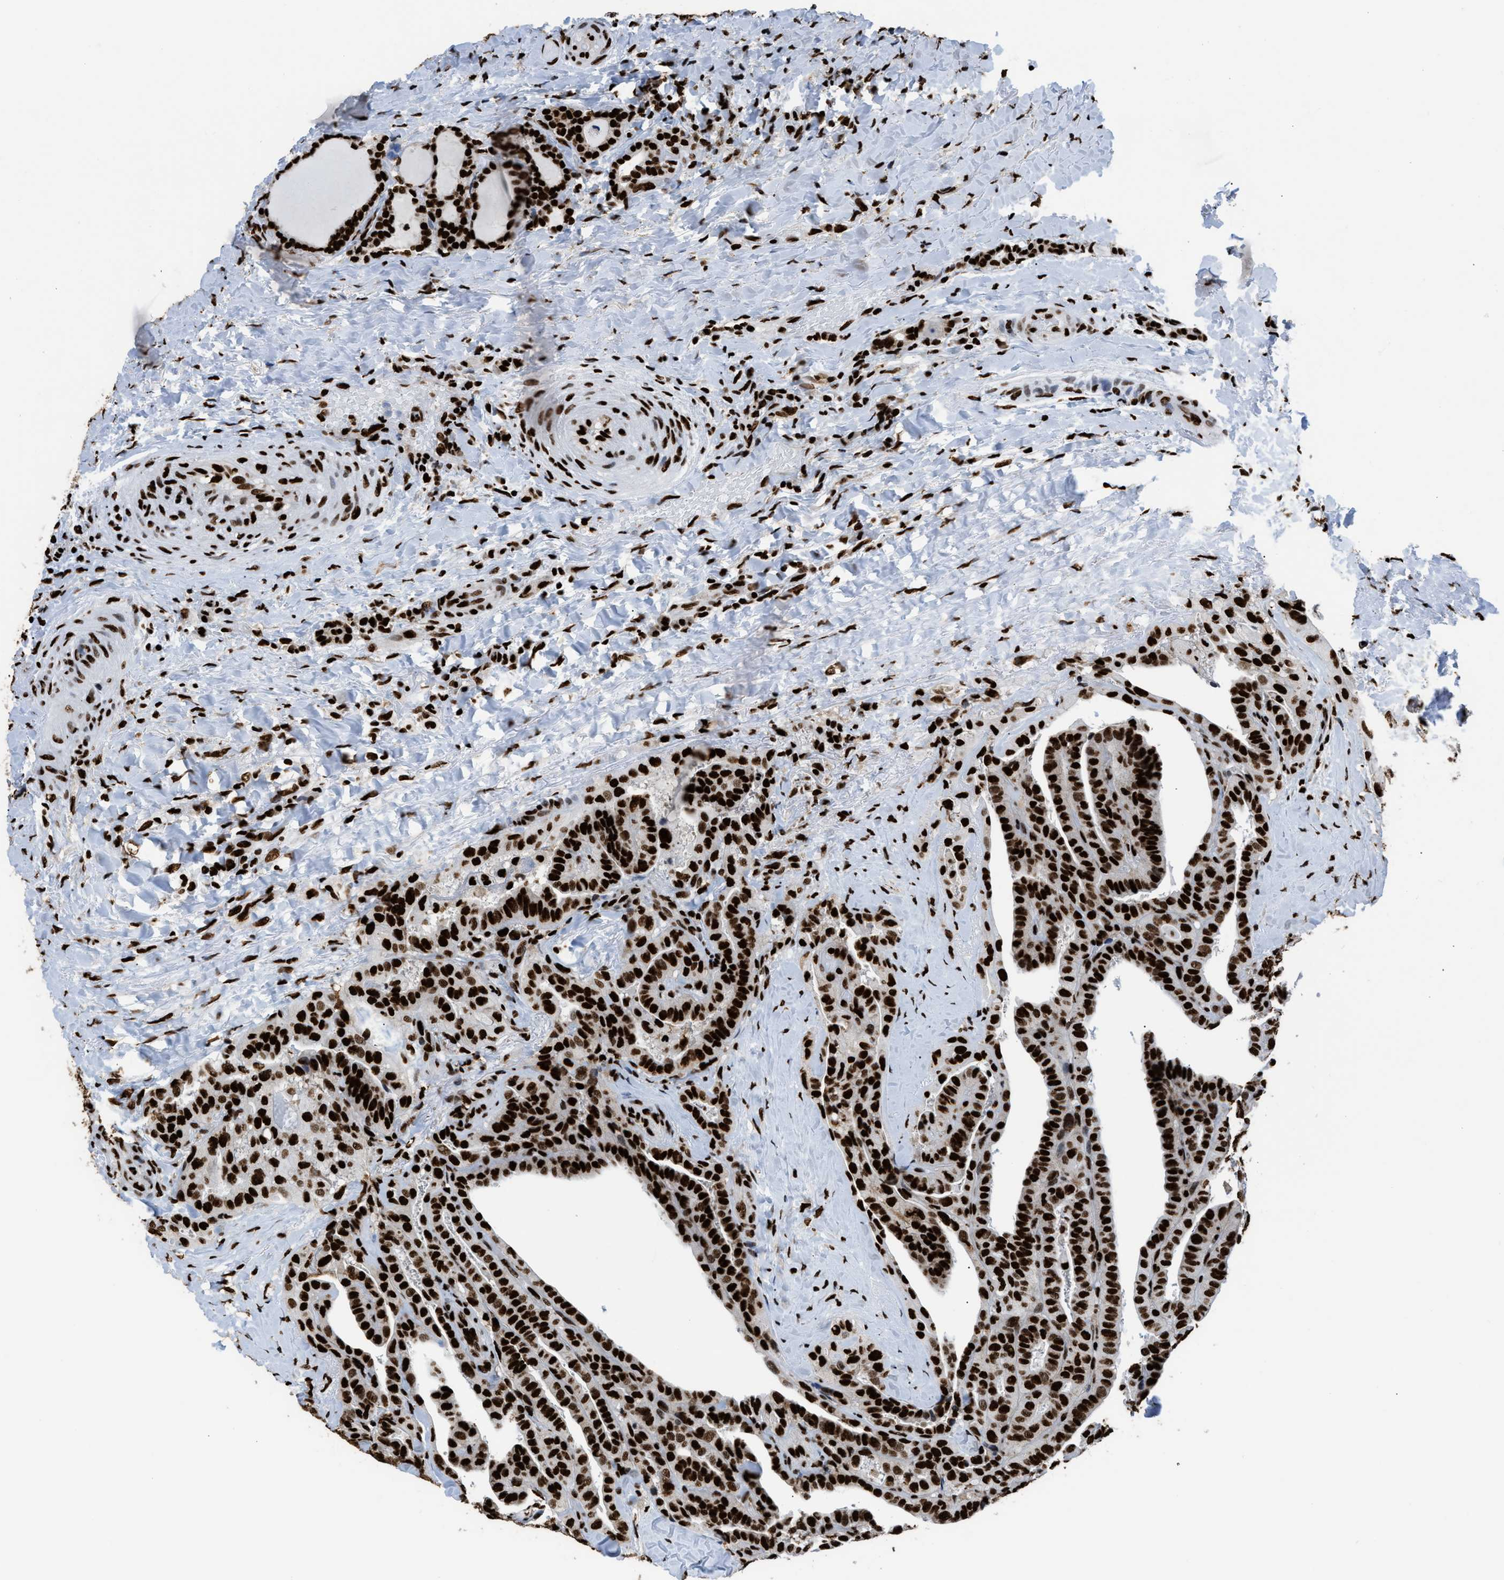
{"staining": {"intensity": "strong", "quantity": ">75%", "location": "nuclear"}, "tissue": "thyroid cancer", "cell_type": "Tumor cells", "image_type": "cancer", "snomed": [{"axis": "morphology", "description": "Papillary adenocarcinoma, NOS"}, {"axis": "topography", "description": "Thyroid gland"}], "caption": "Thyroid cancer (papillary adenocarcinoma) stained for a protein reveals strong nuclear positivity in tumor cells.", "gene": "HNRNPM", "patient": {"sex": "male", "age": 77}}